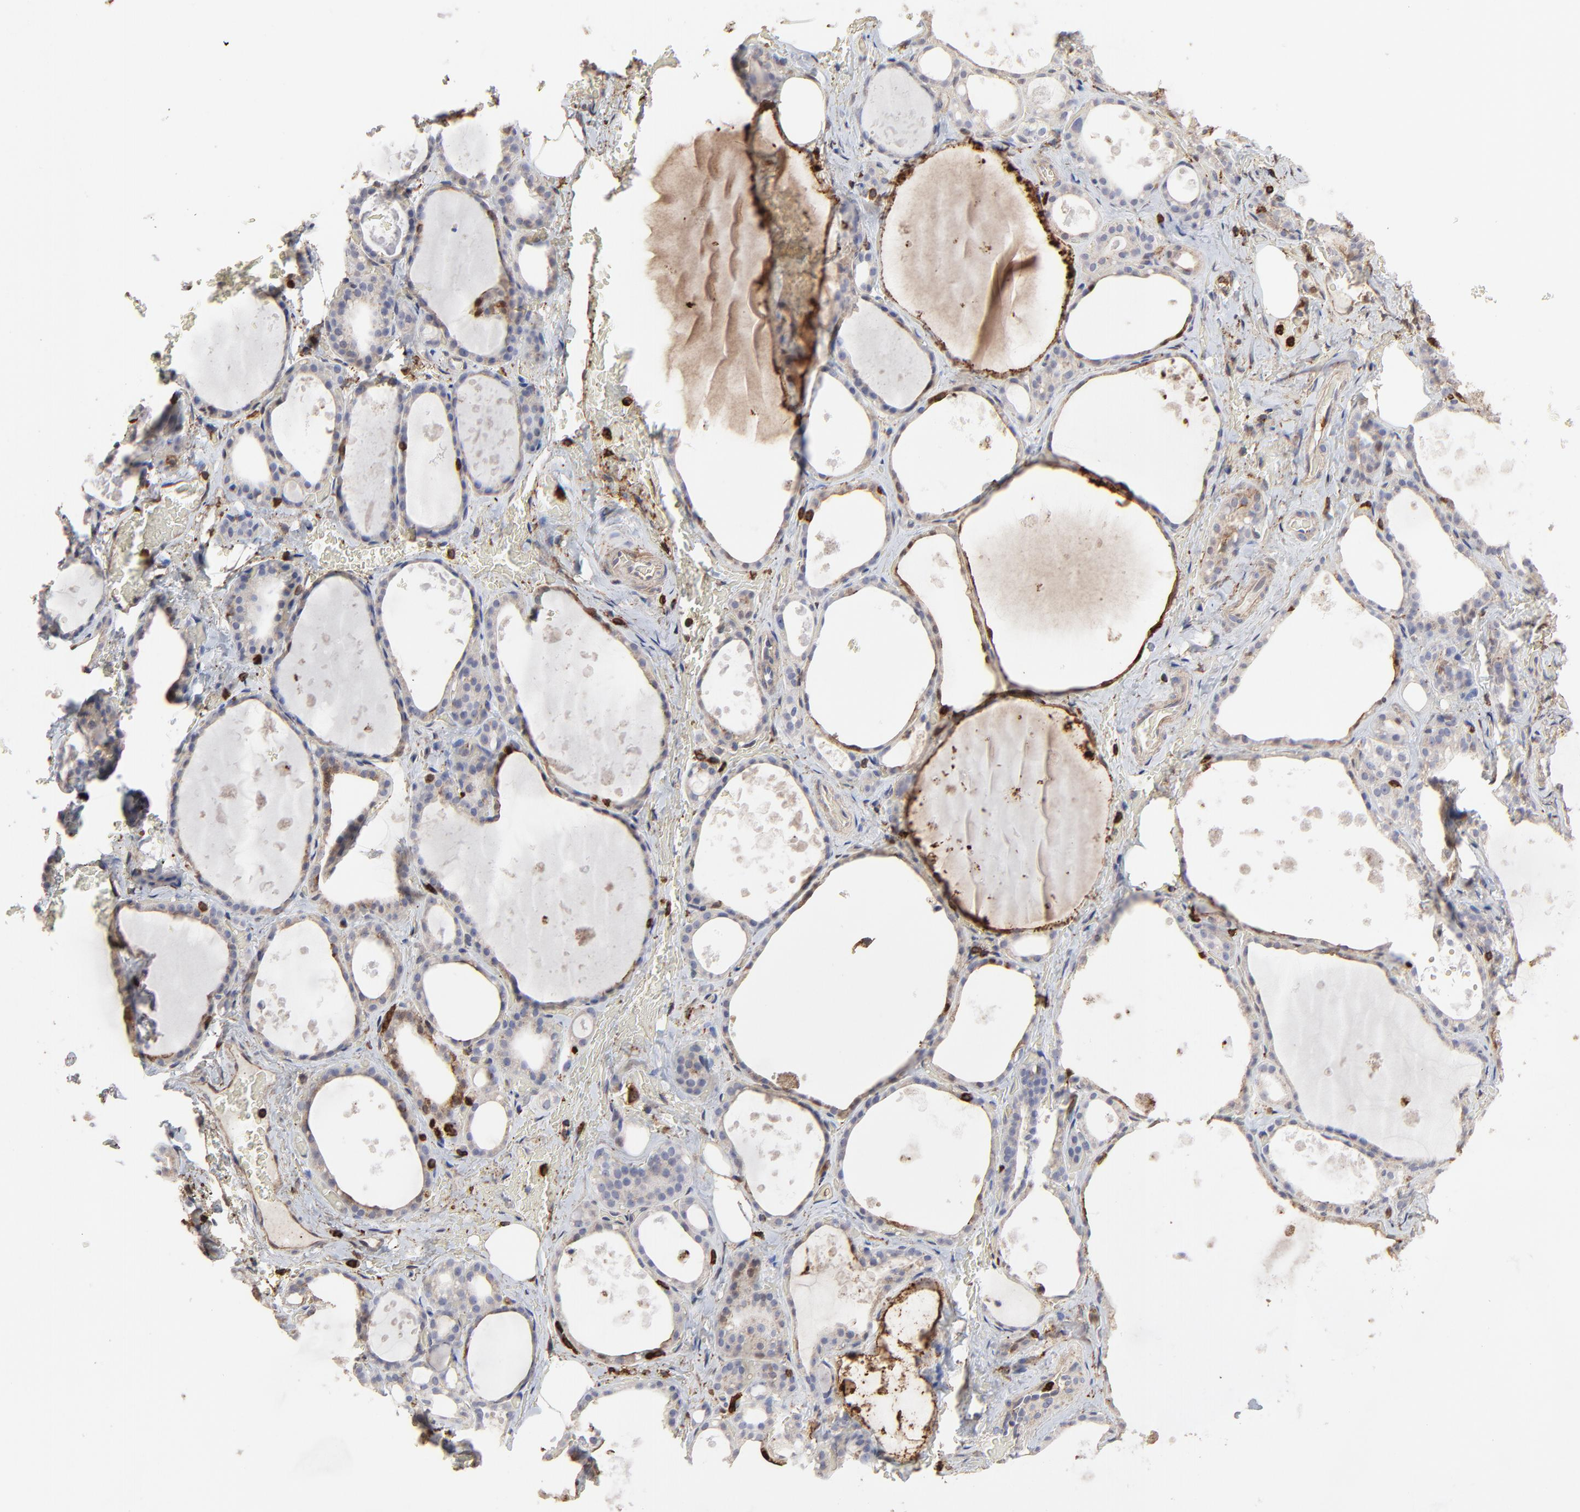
{"staining": {"intensity": "moderate", "quantity": "25%-75%", "location": "cytoplasmic/membranous"}, "tissue": "thyroid gland", "cell_type": "Glandular cells", "image_type": "normal", "snomed": [{"axis": "morphology", "description": "Normal tissue, NOS"}, {"axis": "topography", "description": "Thyroid gland"}], "caption": "Immunohistochemistry (IHC) staining of benign thyroid gland, which demonstrates medium levels of moderate cytoplasmic/membranous positivity in approximately 25%-75% of glandular cells indicating moderate cytoplasmic/membranous protein expression. The staining was performed using DAB (brown) for protein detection and nuclei were counterstained in hematoxylin (blue).", "gene": "SLC6A14", "patient": {"sex": "male", "age": 61}}